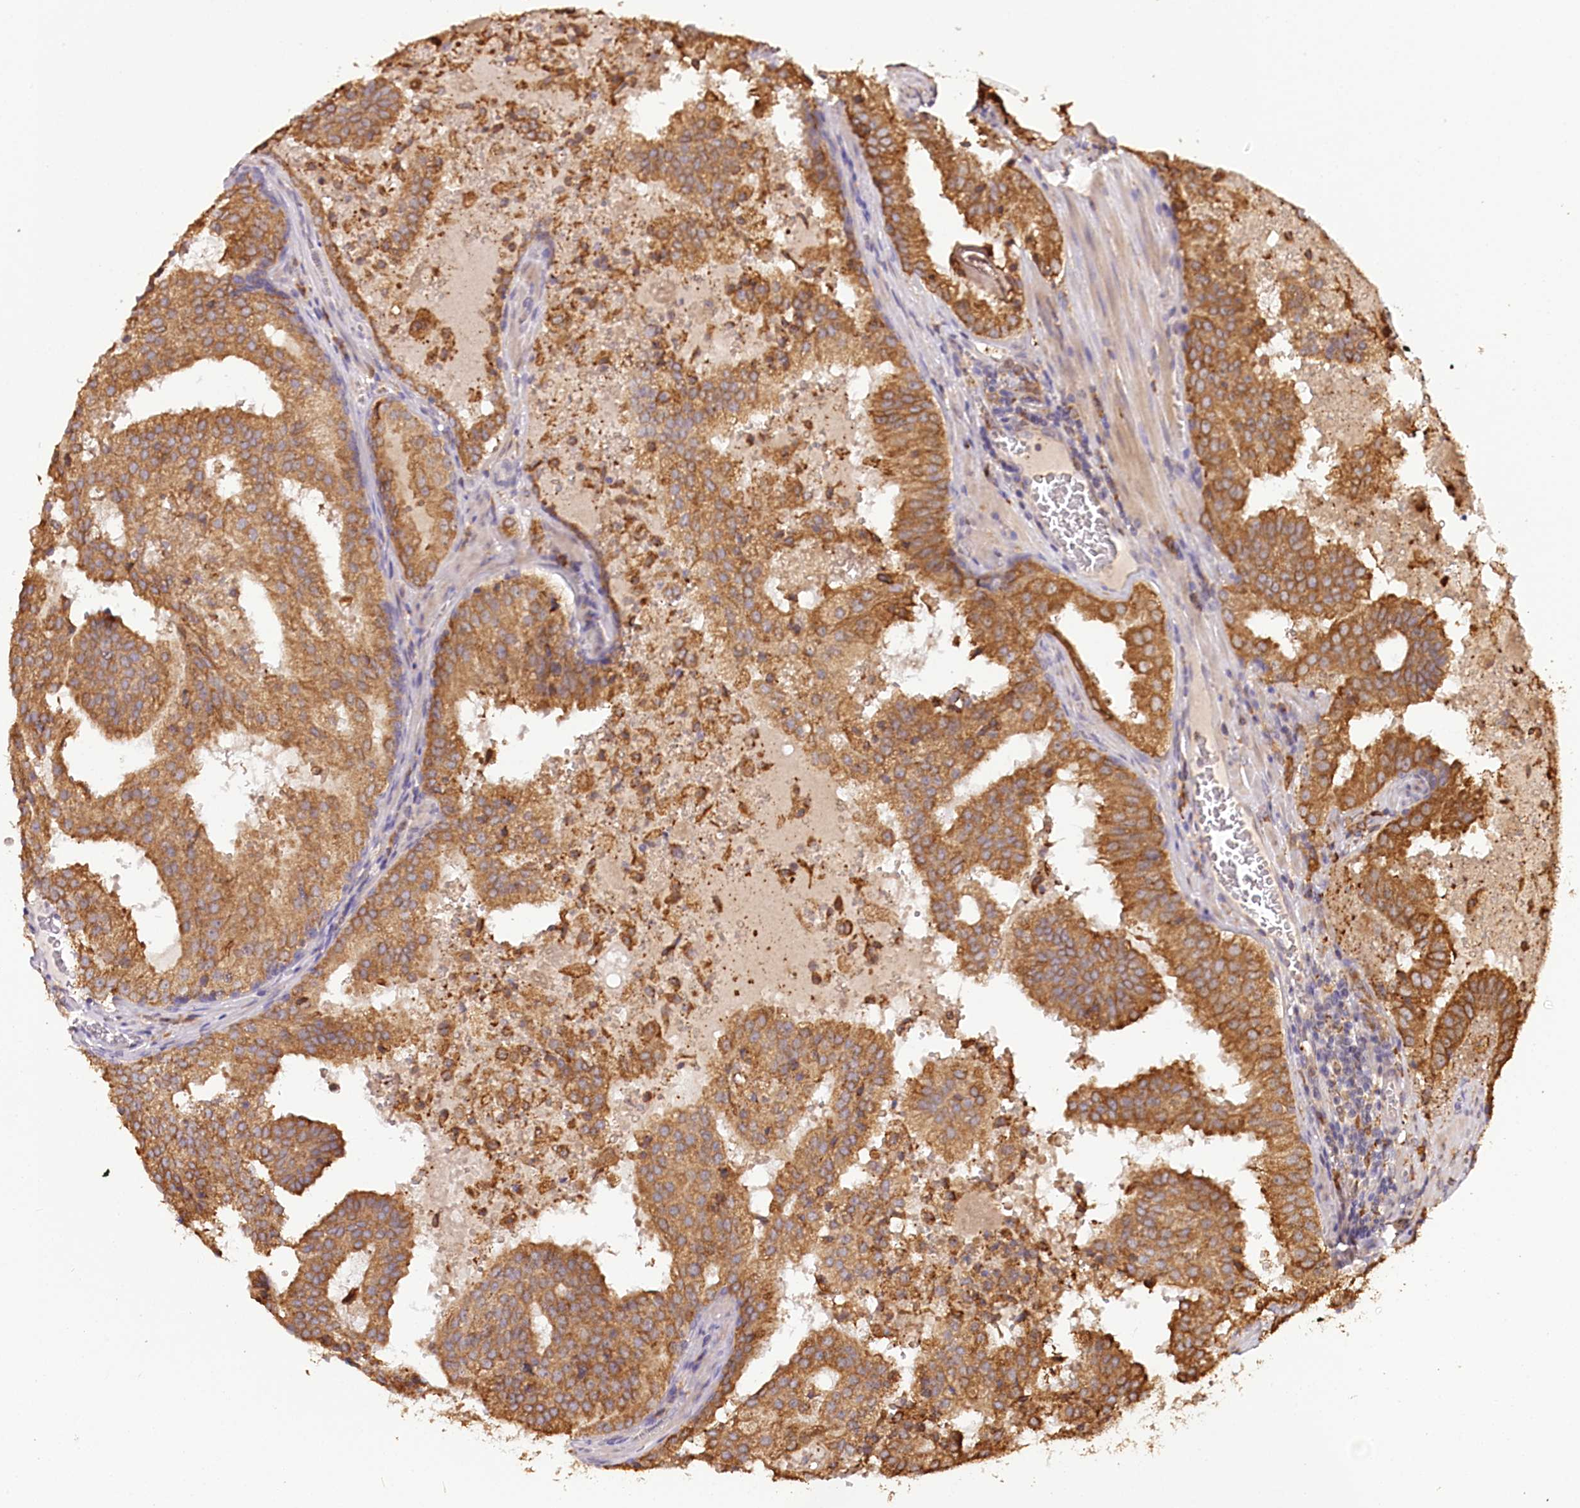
{"staining": {"intensity": "strong", "quantity": ">75%", "location": "cytoplasmic/membranous"}, "tissue": "prostate cancer", "cell_type": "Tumor cells", "image_type": "cancer", "snomed": [{"axis": "morphology", "description": "Adenocarcinoma, High grade"}, {"axis": "topography", "description": "Prostate"}], "caption": "High-power microscopy captured an immunohistochemistry (IHC) image of prostate cancer, revealing strong cytoplasmic/membranous positivity in approximately >75% of tumor cells. (DAB = brown stain, brightfield microscopy at high magnification).", "gene": "VEGFA", "patient": {"sex": "male", "age": 68}}